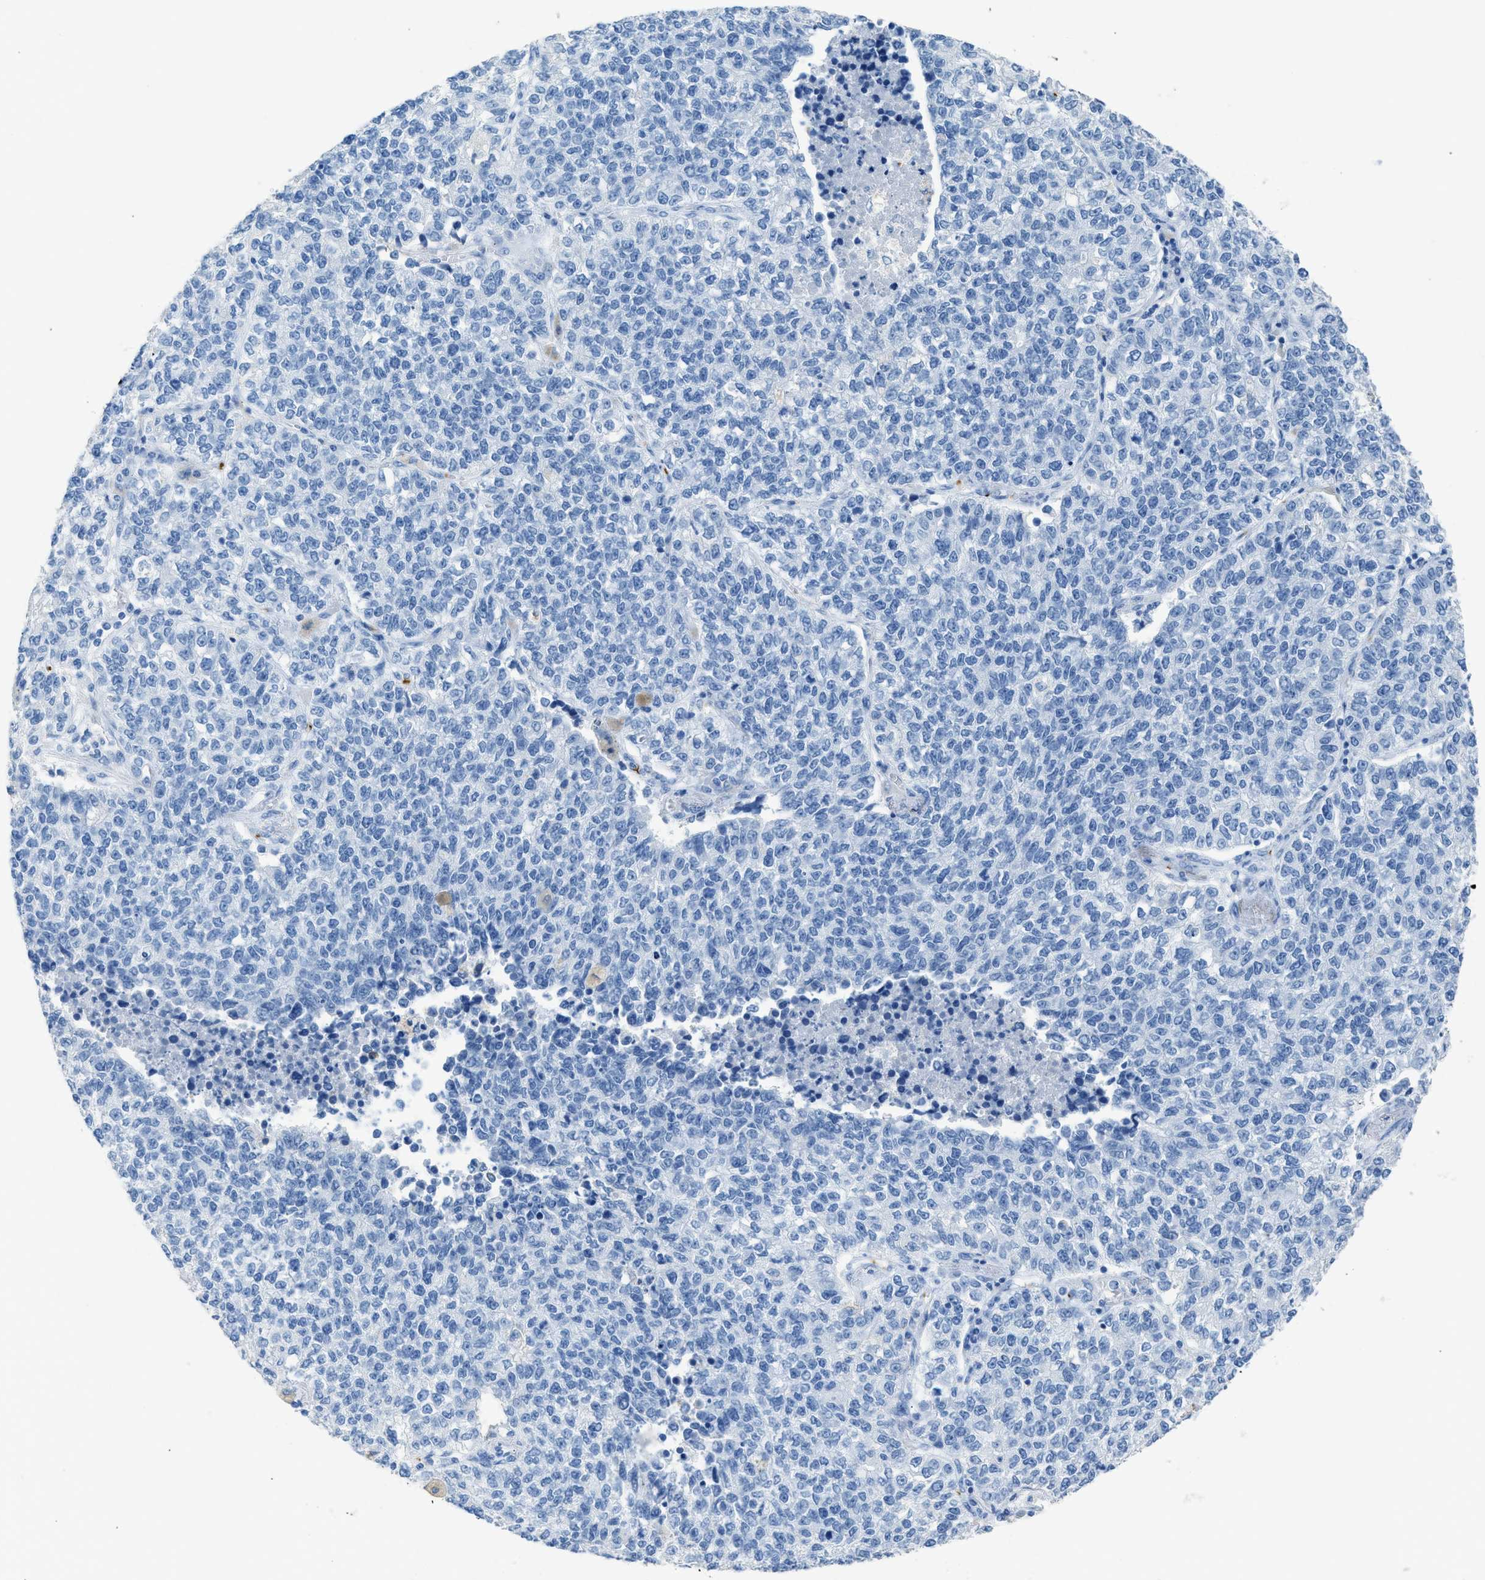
{"staining": {"intensity": "negative", "quantity": "none", "location": "none"}, "tissue": "lung cancer", "cell_type": "Tumor cells", "image_type": "cancer", "snomed": [{"axis": "morphology", "description": "Adenocarcinoma, NOS"}, {"axis": "topography", "description": "Lung"}], "caption": "The immunohistochemistry image has no significant staining in tumor cells of lung cancer tissue.", "gene": "FAIM2", "patient": {"sex": "male", "age": 49}}